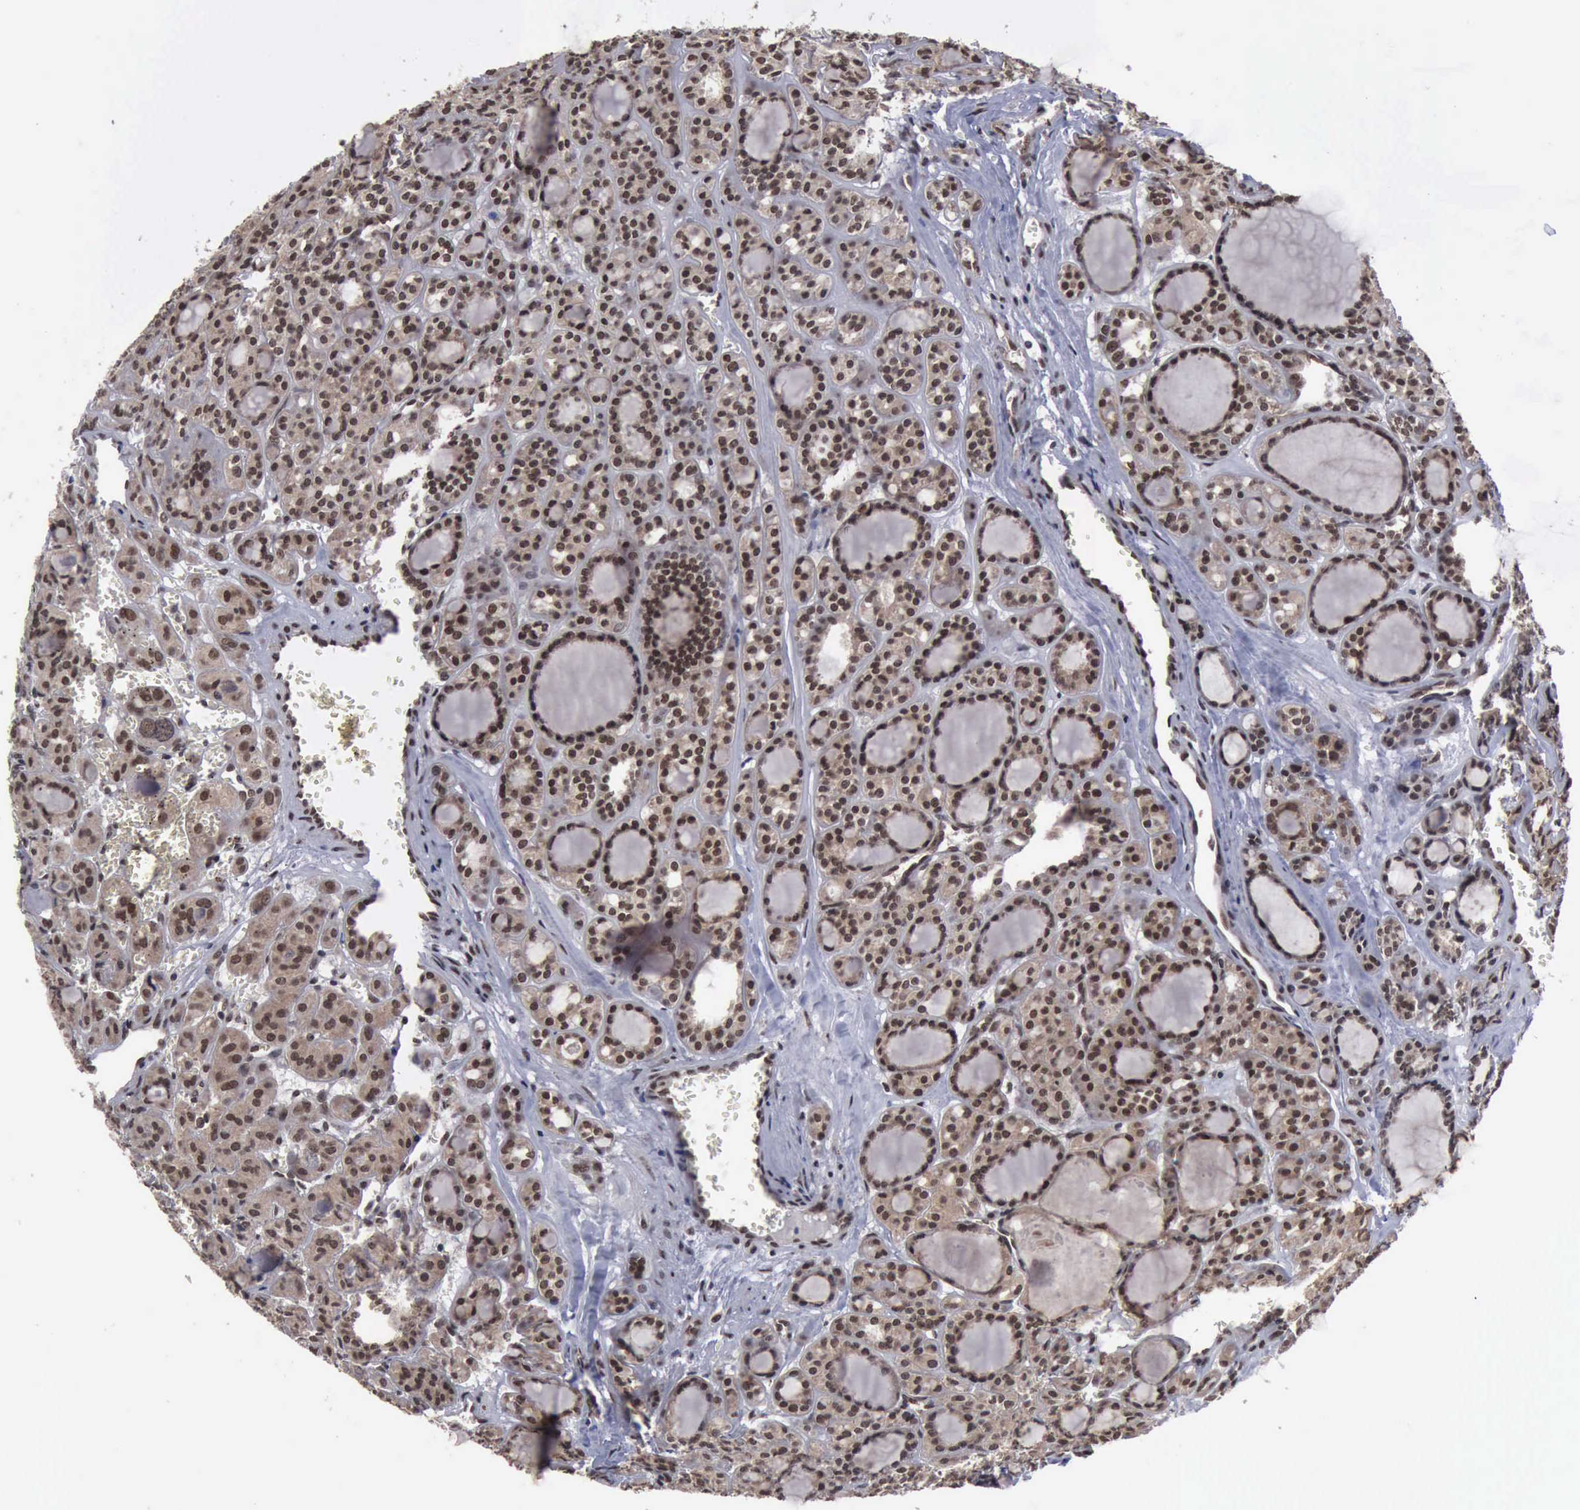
{"staining": {"intensity": "weak", "quantity": ">75%", "location": "cytoplasmic/membranous,nuclear"}, "tissue": "thyroid cancer", "cell_type": "Tumor cells", "image_type": "cancer", "snomed": [{"axis": "morphology", "description": "Follicular adenoma carcinoma, NOS"}, {"axis": "topography", "description": "Thyroid gland"}], "caption": "Thyroid cancer was stained to show a protein in brown. There is low levels of weak cytoplasmic/membranous and nuclear positivity in about >75% of tumor cells.", "gene": "RTCB", "patient": {"sex": "female", "age": 71}}